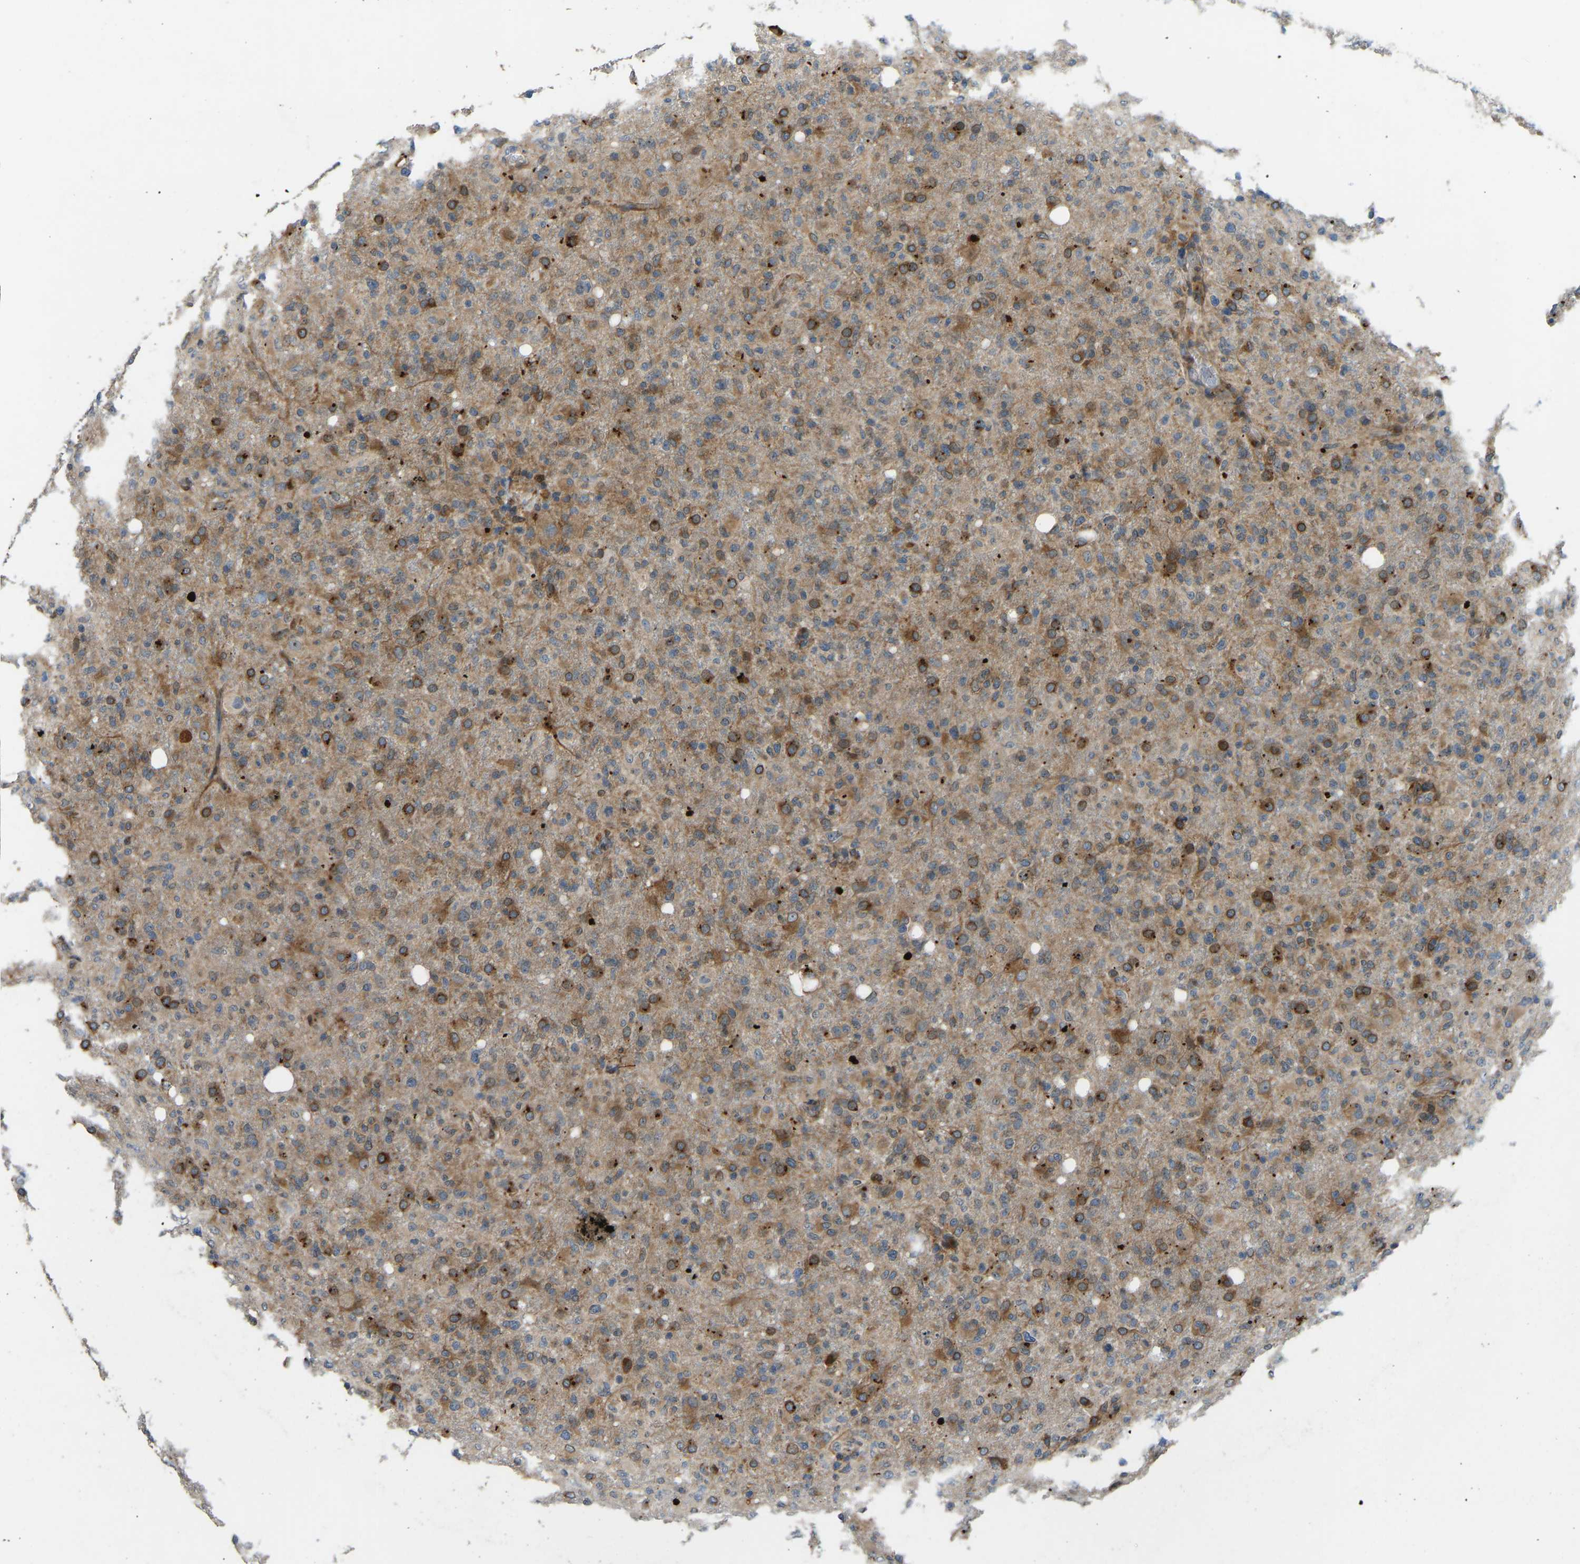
{"staining": {"intensity": "moderate", "quantity": ">75%", "location": "cytoplasmic/membranous"}, "tissue": "glioma", "cell_type": "Tumor cells", "image_type": "cancer", "snomed": [{"axis": "morphology", "description": "Glioma, malignant, High grade"}, {"axis": "topography", "description": "Brain"}], "caption": "An IHC photomicrograph of neoplastic tissue is shown. Protein staining in brown highlights moderate cytoplasmic/membranous positivity in malignant glioma (high-grade) within tumor cells.", "gene": "OS9", "patient": {"sex": "female", "age": 57}}